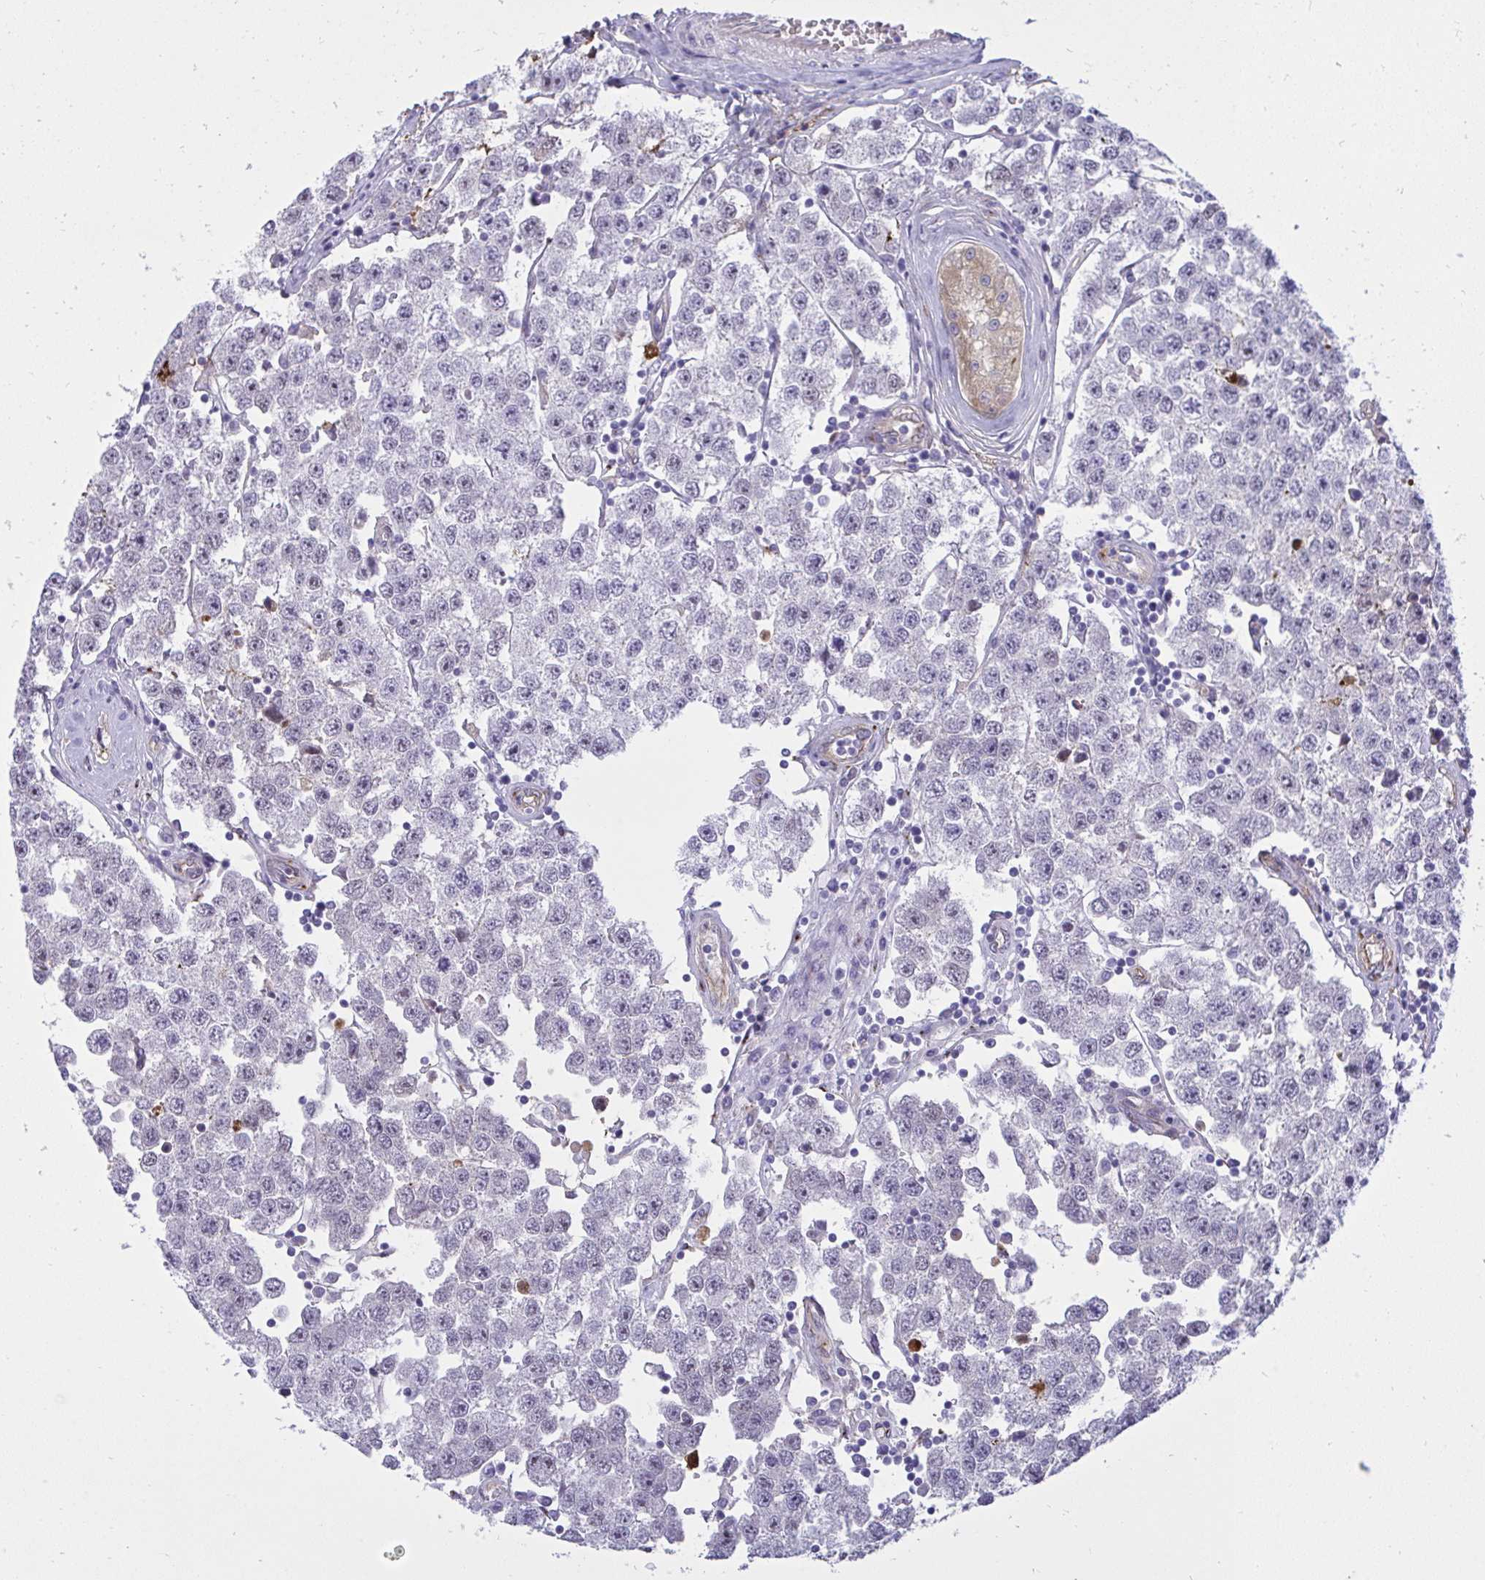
{"staining": {"intensity": "negative", "quantity": "none", "location": "none"}, "tissue": "testis cancer", "cell_type": "Tumor cells", "image_type": "cancer", "snomed": [{"axis": "morphology", "description": "Seminoma, NOS"}, {"axis": "topography", "description": "Testis"}], "caption": "Immunohistochemical staining of testis cancer displays no significant positivity in tumor cells.", "gene": "F2", "patient": {"sex": "male", "age": 34}}